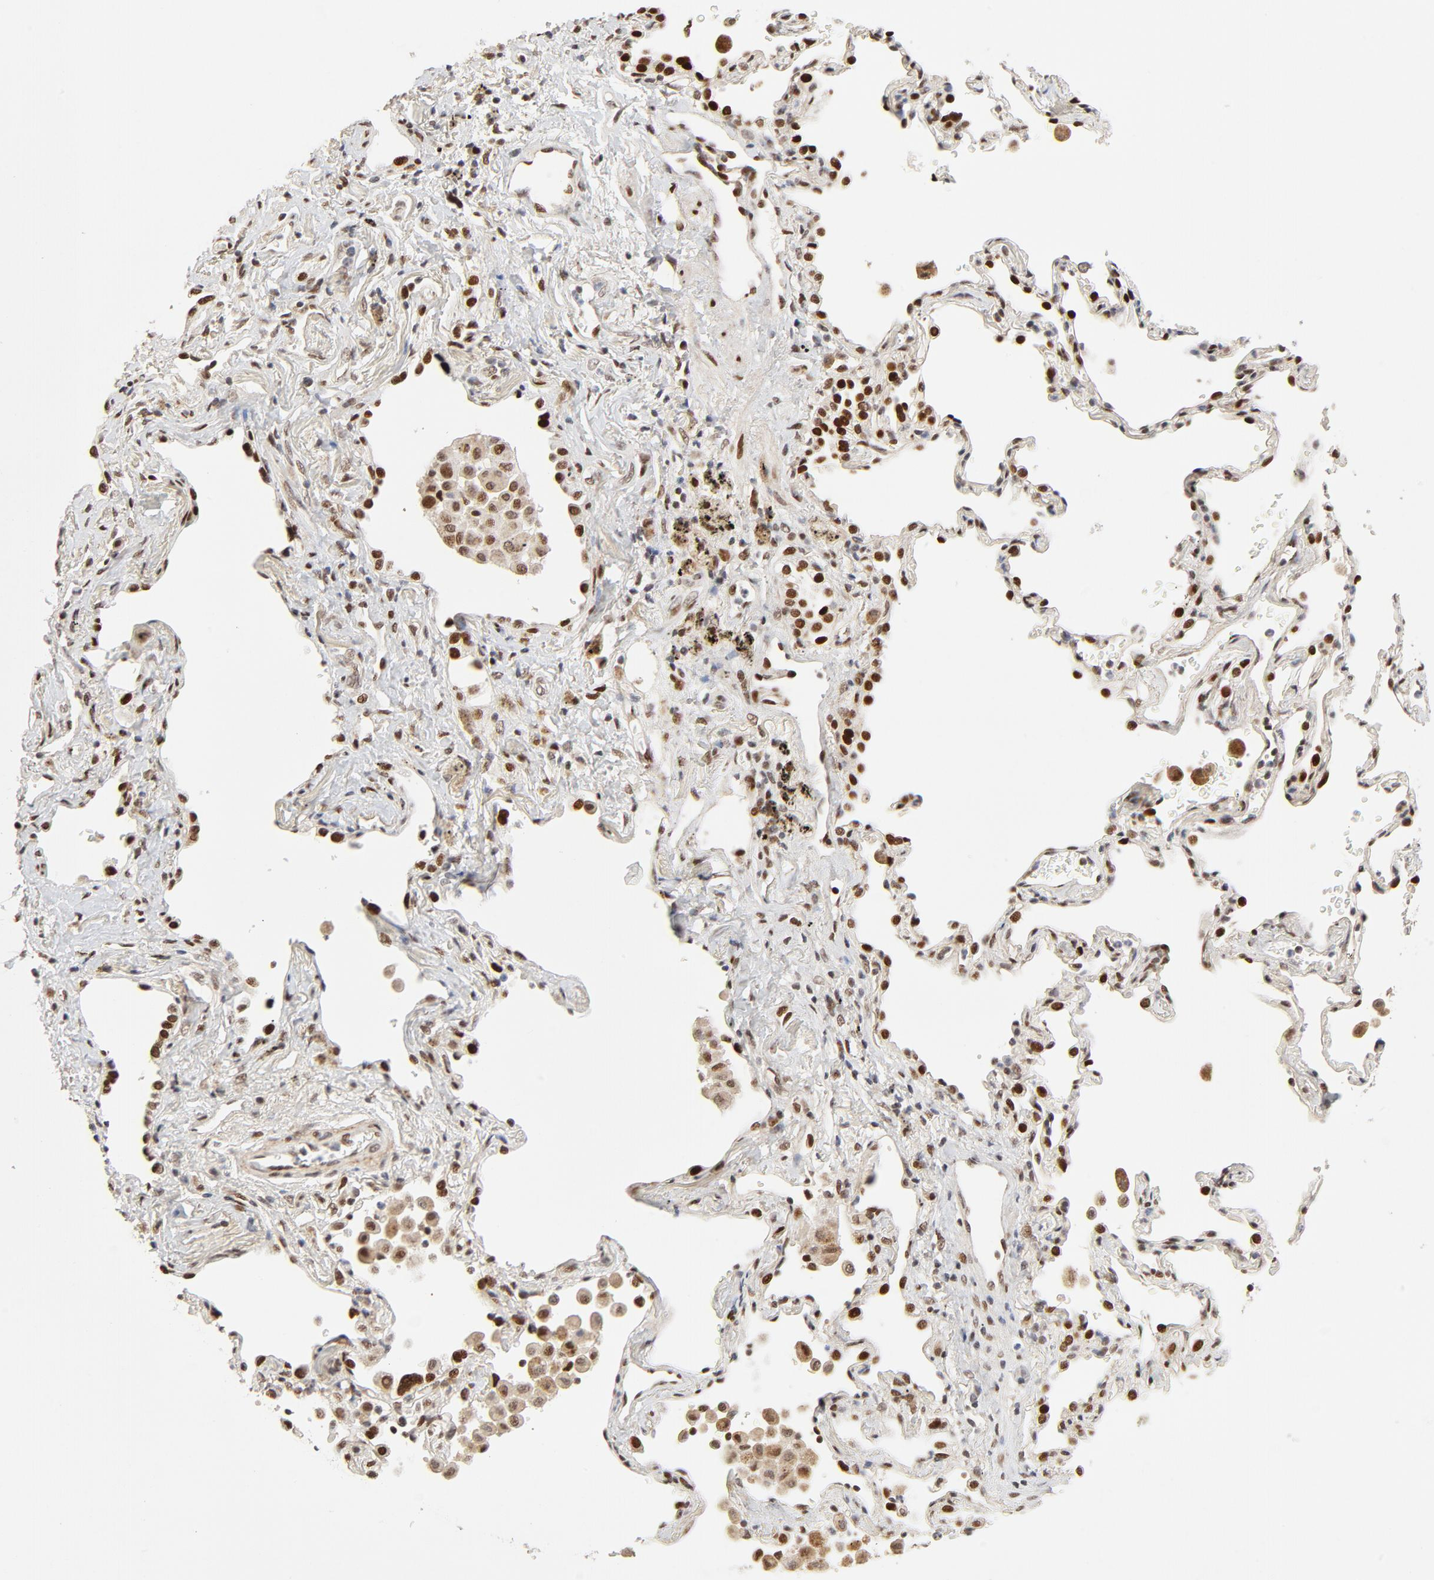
{"staining": {"intensity": "moderate", "quantity": ">75%", "location": "nuclear"}, "tissue": "lung cancer", "cell_type": "Tumor cells", "image_type": "cancer", "snomed": [{"axis": "morphology", "description": "Squamous cell carcinoma, NOS"}, {"axis": "topography", "description": "Lung"}], "caption": "Protein positivity by immunohistochemistry displays moderate nuclear staining in about >75% of tumor cells in lung cancer (squamous cell carcinoma).", "gene": "GTF2I", "patient": {"sex": "female", "age": 67}}